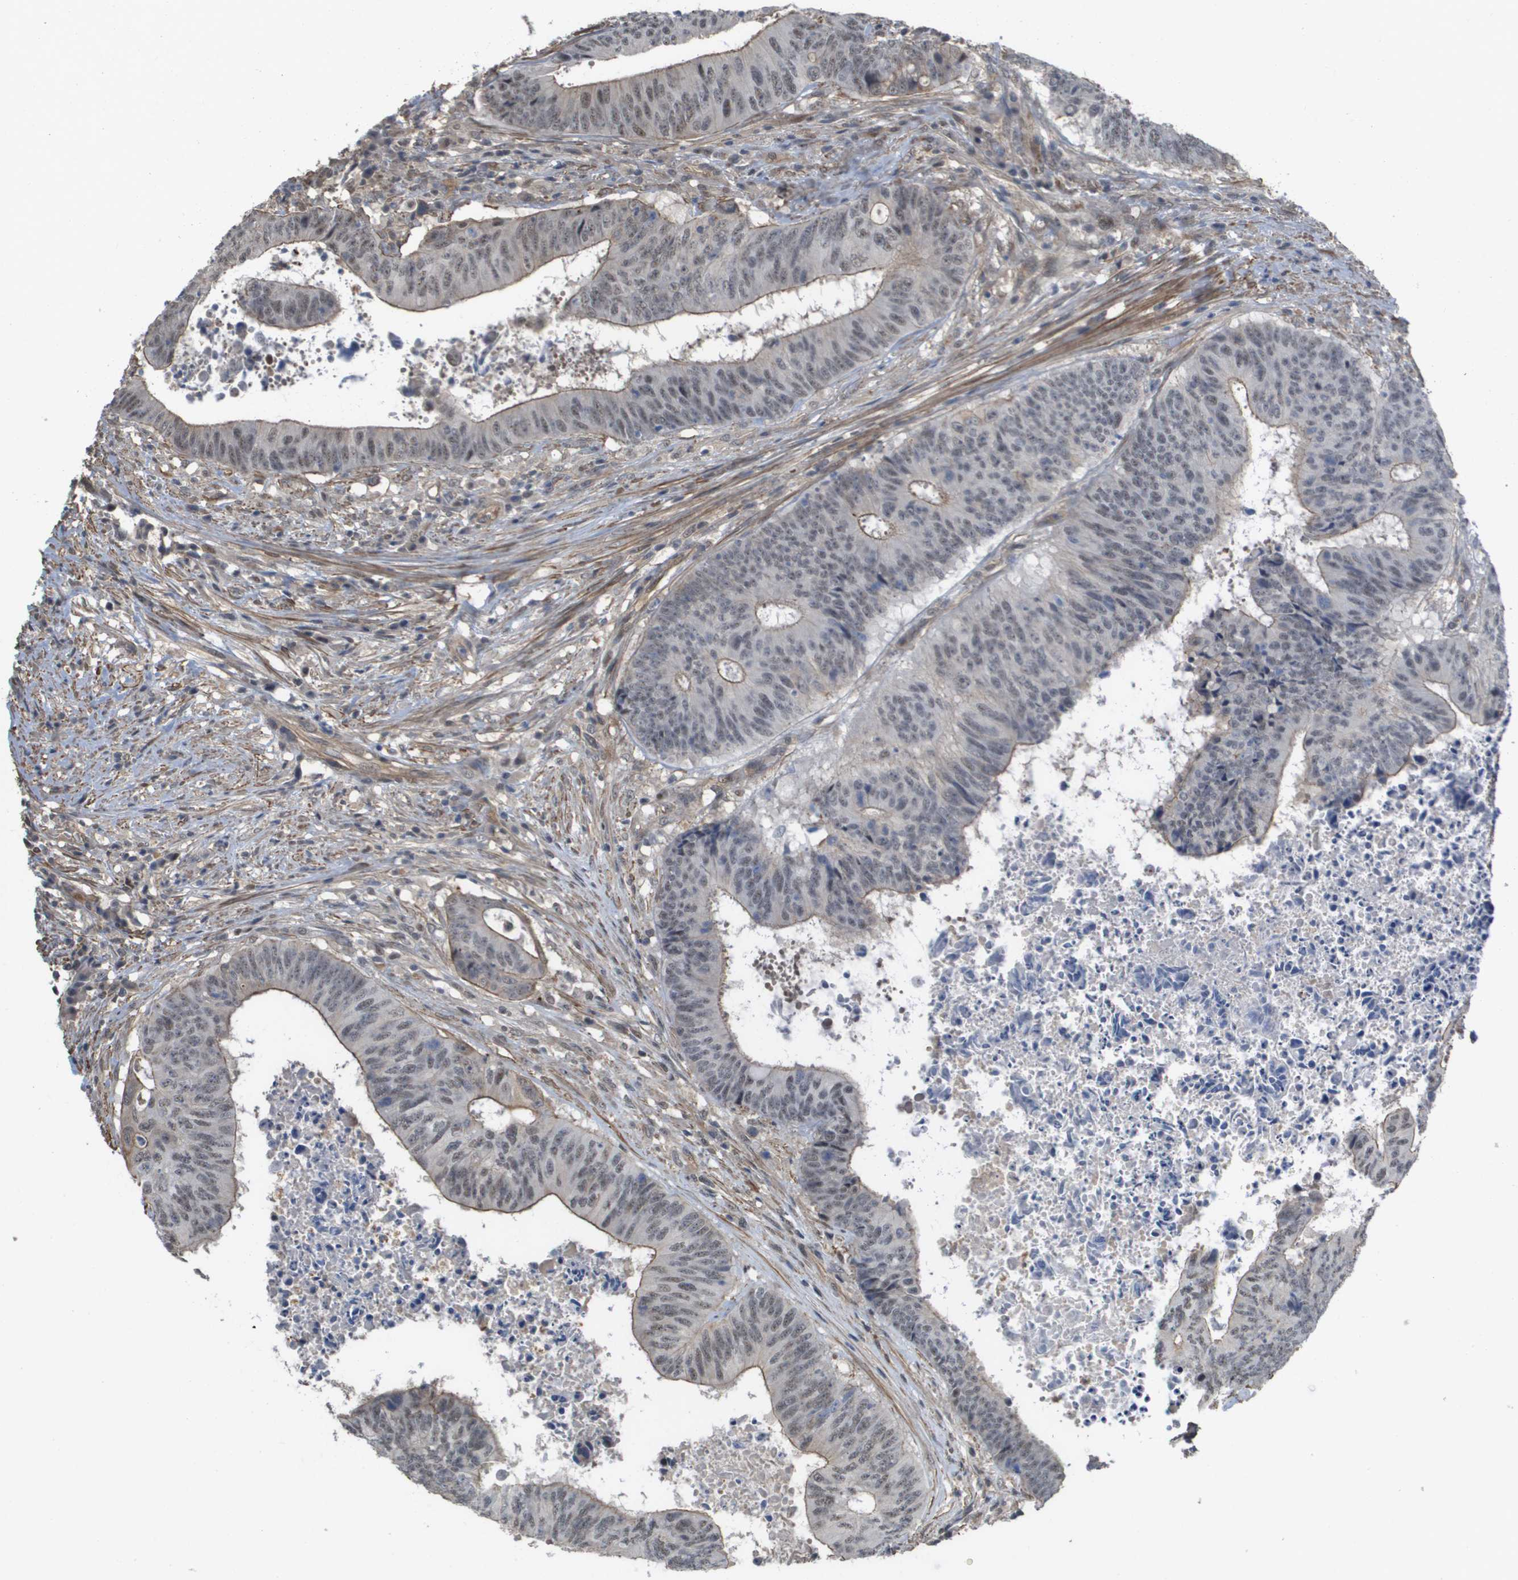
{"staining": {"intensity": "weak", "quantity": "25%-75%", "location": "nuclear"}, "tissue": "colorectal cancer", "cell_type": "Tumor cells", "image_type": "cancer", "snomed": [{"axis": "morphology", "description": "Adenocarcinoma, NOS"}, {"axis": "topography", "description": "Rectum"}], "caption": "Immunohistochemistry staining of colorectal adenocarcinoma, which exhibits low levels of weak nuclear positivity in approximately 25%-75% of tumor cells indicating weak nuclear protein expression. The staining was performed using DAB (brown) for protein detection and nuclei were counterstained in hematoxylin (blue).", "gene": "RNF112", "patient": {"sex": "male", "age": 72}}